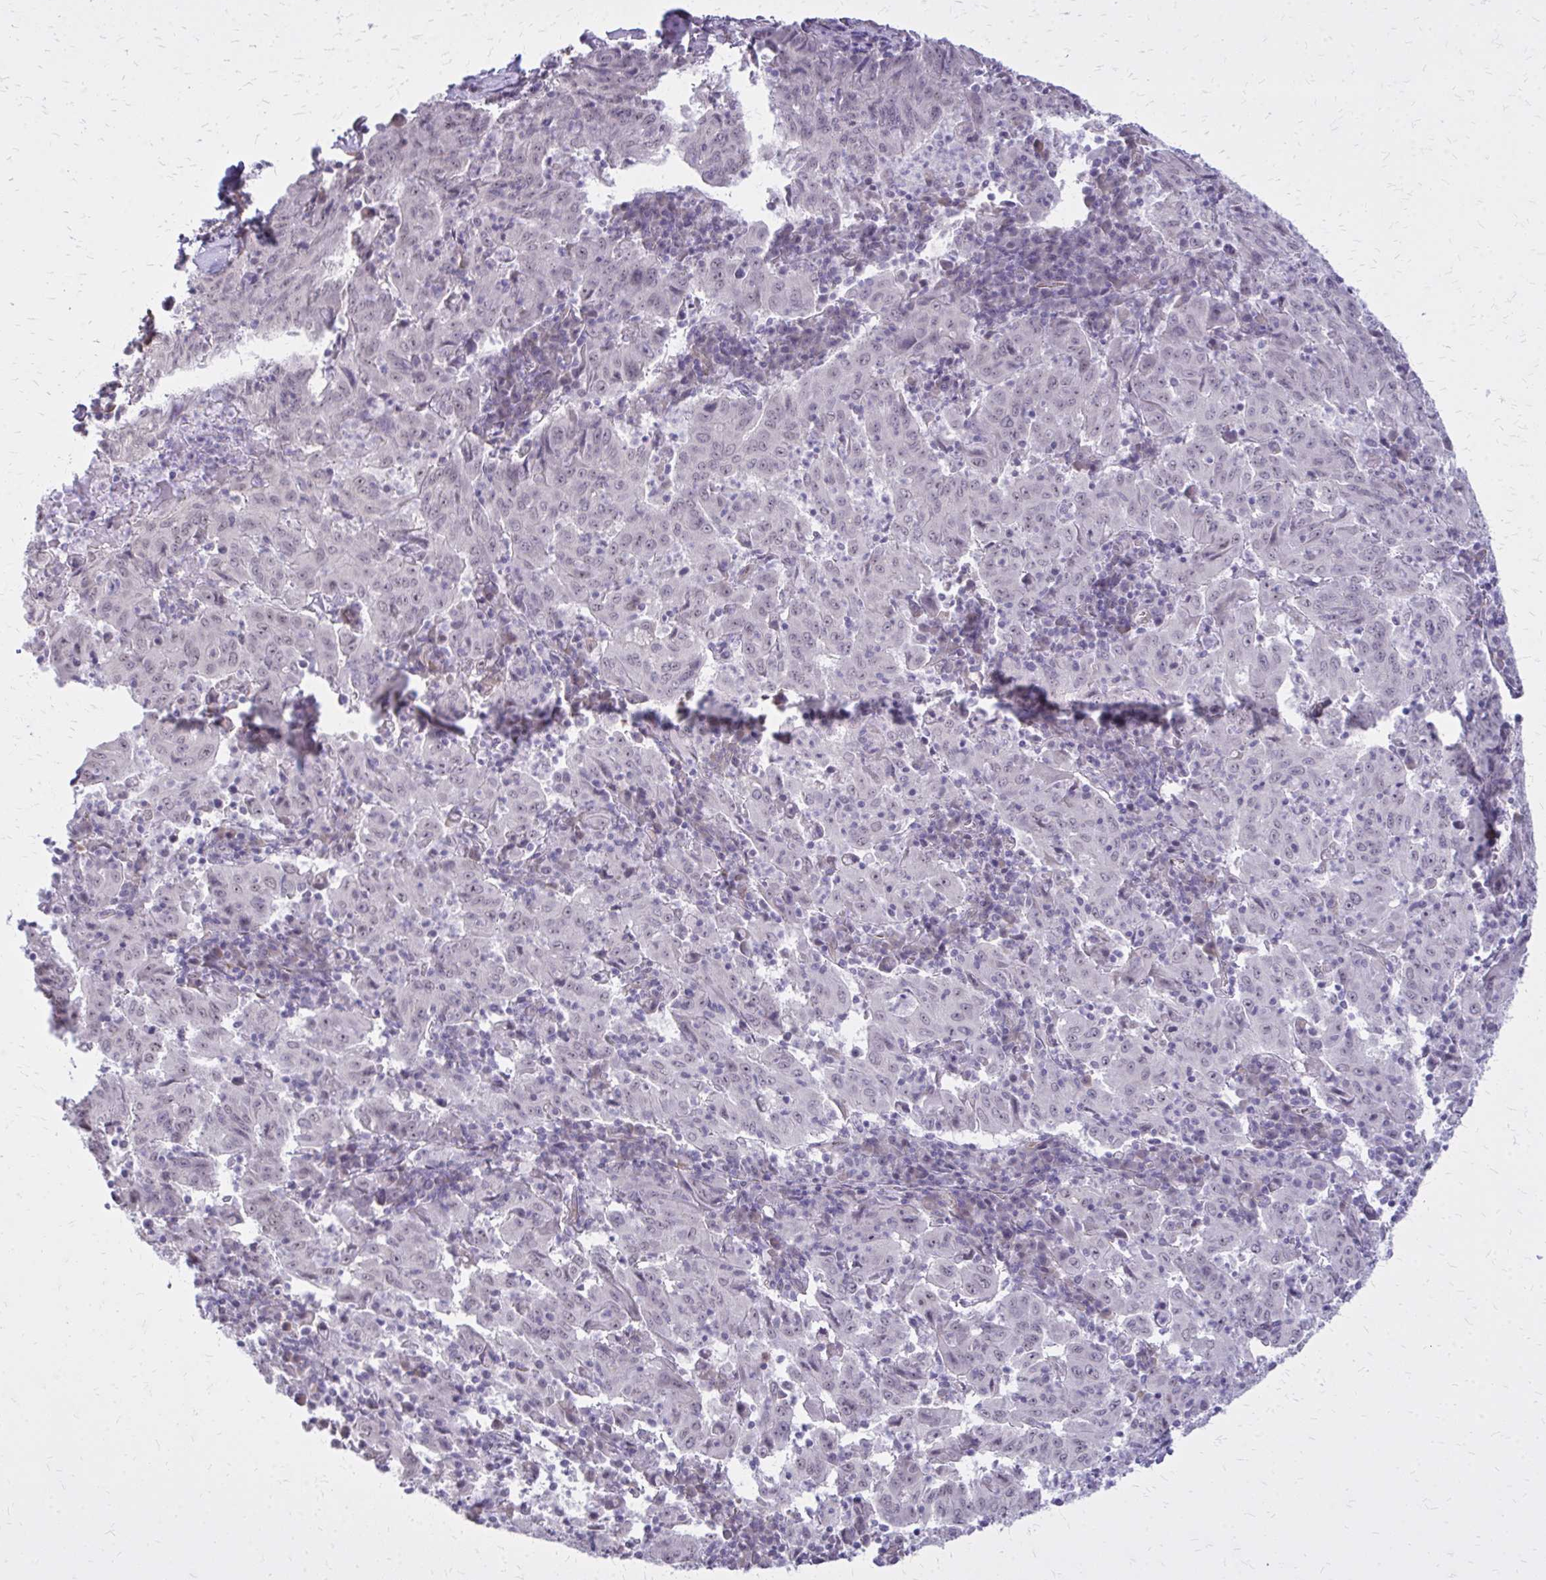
{"staining": {"intensity": "negative", "quantity": "none", "location": "none"}, "tissue": "pancreatic cancer", "cell_type": "Tumor cells", "image_type": "cancer", "snomed": [{"axis": "morphology", "description": "Adenocarcinoma, NOS"}, {"axis": "topography", "description": "Pancreas"}], "caption": "IHC of pancreatic adenocarcinoma shows no positivity in tumor cells.", "gene": "PLCB1", "patient": {"sex": "male", "age": 63}}